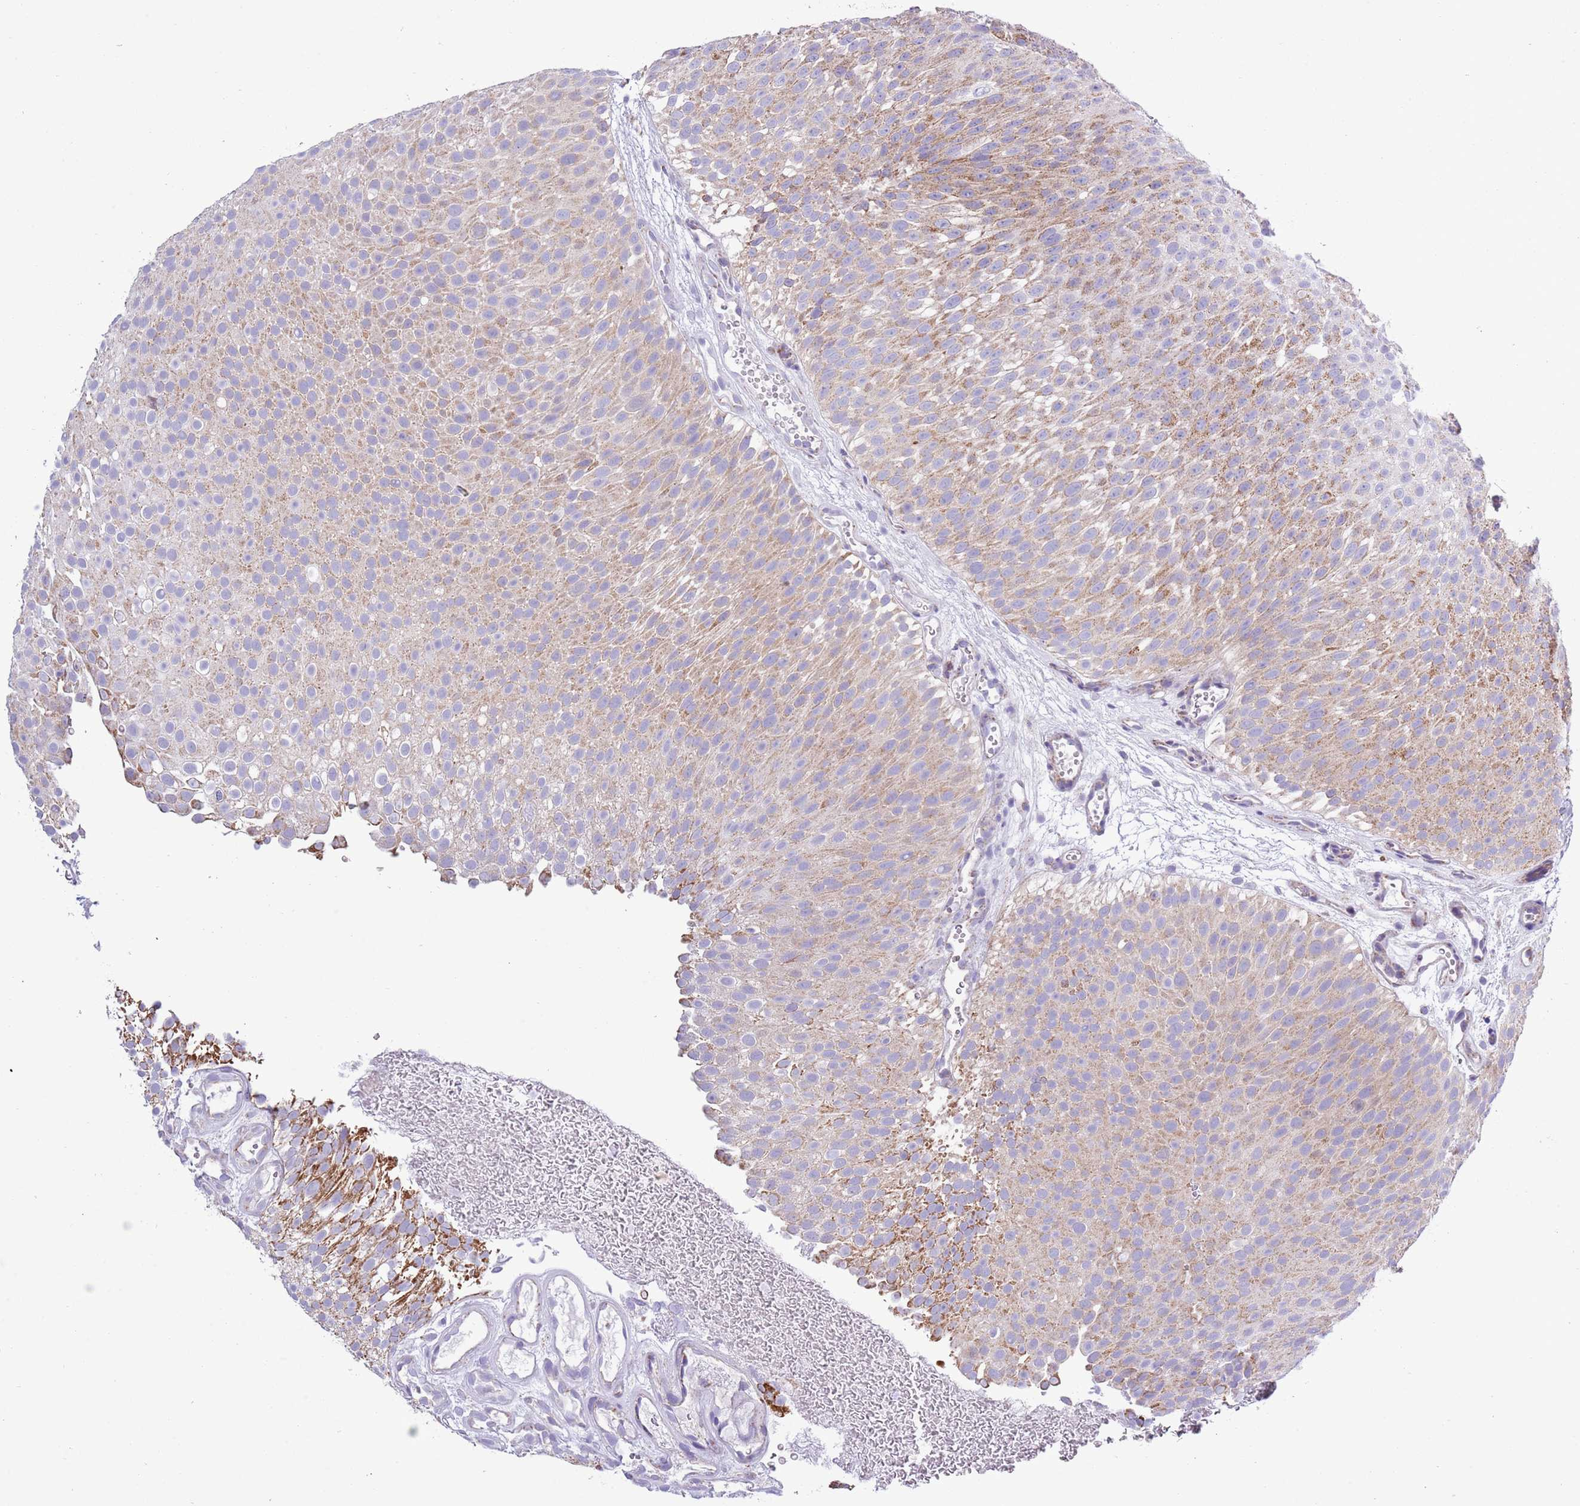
{"staining": {"intensity": "moderate", "quantity": "25%-75%", "location": "cytoplasmic/membranous"}, "tissue": "urothelial cancer", "cell_type": "Tumor cells", "image_type": "cancer", "snomed": [{"axis": "morphology", "description": "Urothelial carcinoma, Low grade"}, {"axis": "topography", "description": "Urinary bladder"}], "caption": "Protein staining displays moderate cytoplasmic/membranous staining in about 25%-75% of tumor cells in urothelial cancer. (Stains: DAB (3,3'-diaminobenzidine) in brown, nuclei in blue, Microscopy: brightfield microscopy at high magnification).", "gene": "MOCOS", "patient": {"sex": "male", "age": 78}}